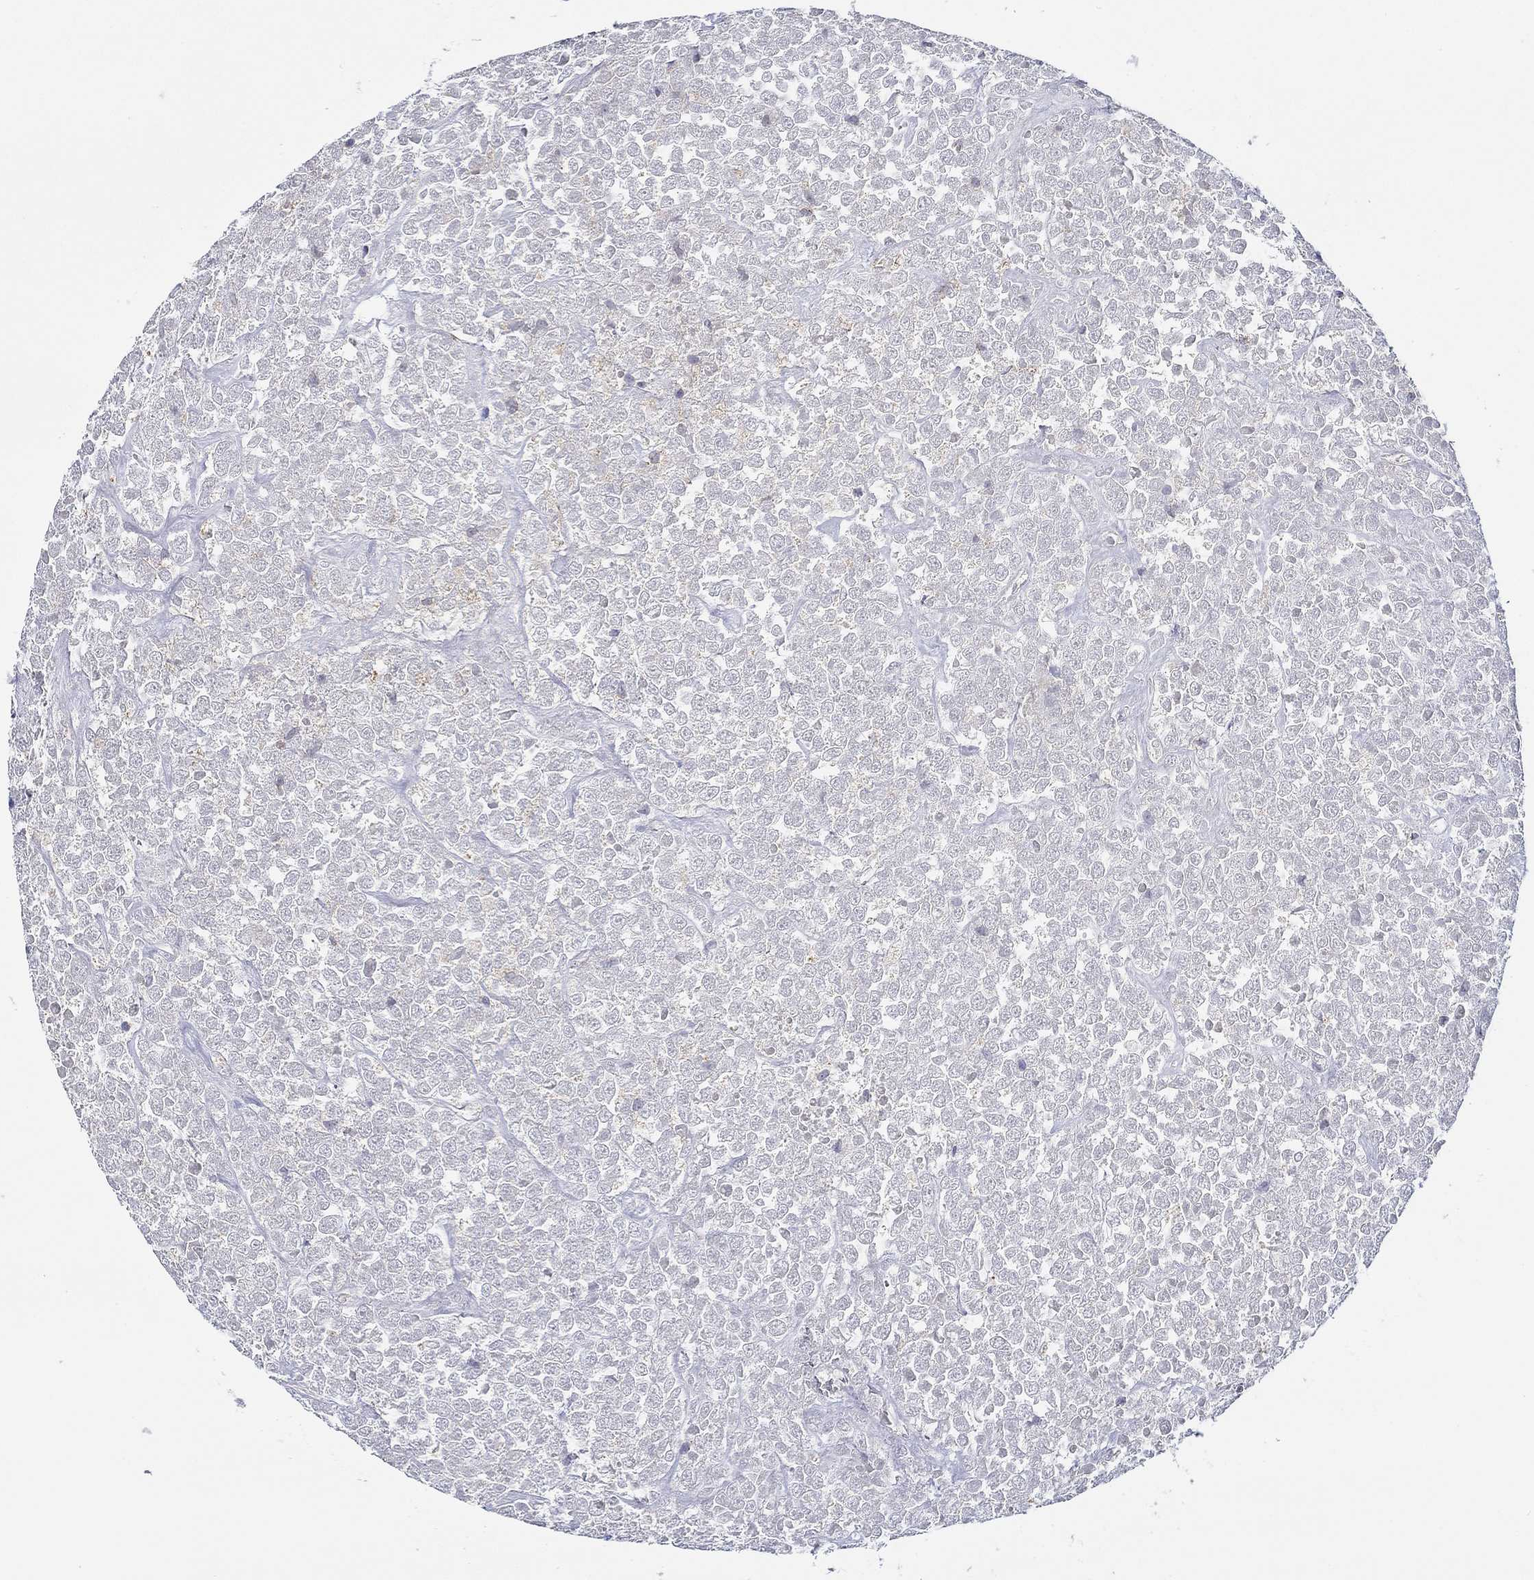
{"staining": {"intensity": "weak", "quantity": "25%-75%", "location": "cytoplasmic/membranous"}, "tissue": "testis cancer", "cell_type": "Tumor cells", "image_type": "cancer", "snomed": [{"axis": "morphology", "description": "Seminoma, NOS"}, {"axis": "topography", "description": "Testis"}], "caption": "Immunohistochemical staining of human testis seminoma shows weak cytoplasmic/membranous protein expression in approximately 25%-75% of tumor cells.", "gene": "CFAP61", "patient": {"sex": "male", "age": 59}}